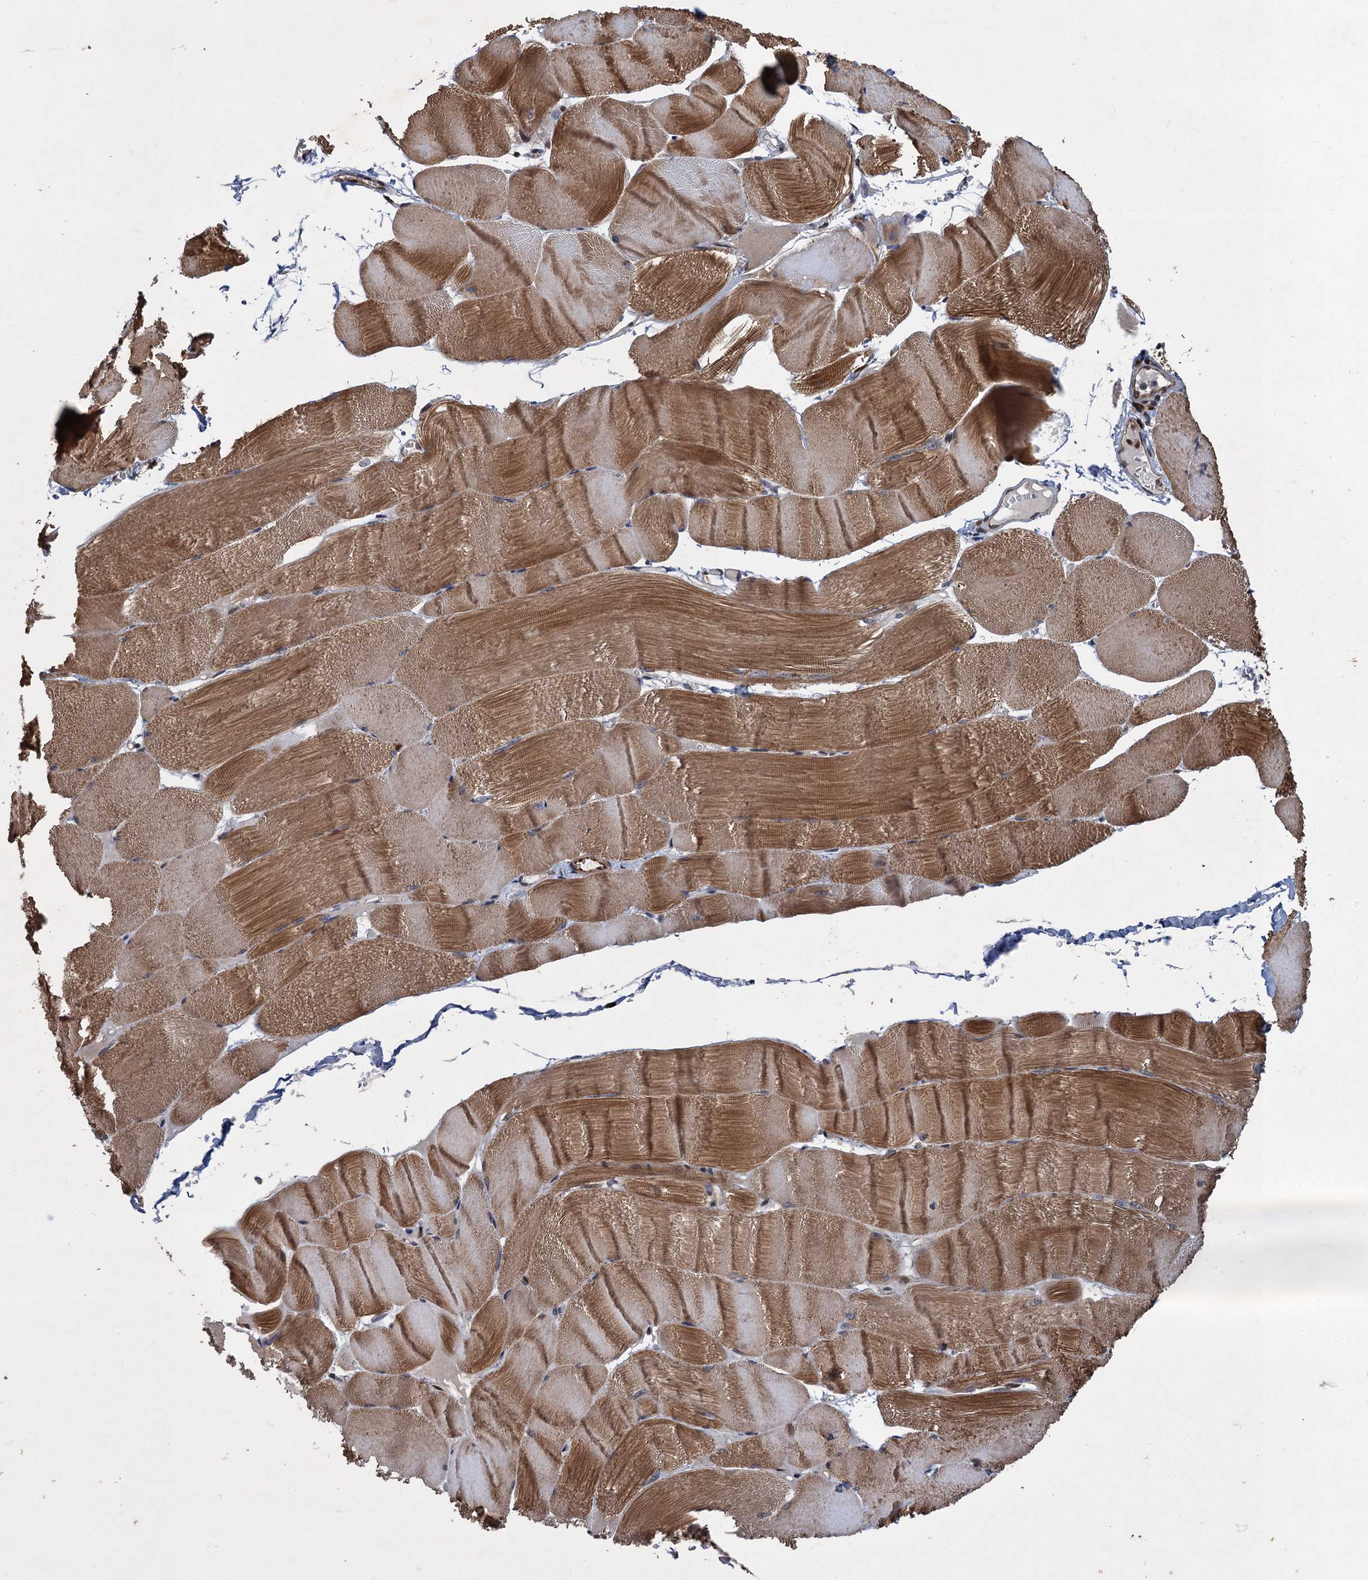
{"staining": {"intensity": "moderate", "quantity": "25%-75%", "location": "cytoplasmic/membranous"}, "tissue": "skeletal muscle", "cell_type": "Myocytes", "image_type": "normal", "snomed": [{"axis": "morphology", "description": "Normal tissue, NOS"}, {"axis": "morphology", "description": "Basal cell carcinoma"}, {"axis": "topography", "description": "Skeletal muscle"}], "caption": "Myocytes show moderate cytoplasmic/membranous positivity in approximately 25%-75% of cells in benign skeletal muscle. (DAB IHC with brightfield microscopy, high magnification).", "gene": "TTC31", "patient": {"sex": "female", "age": 64}}